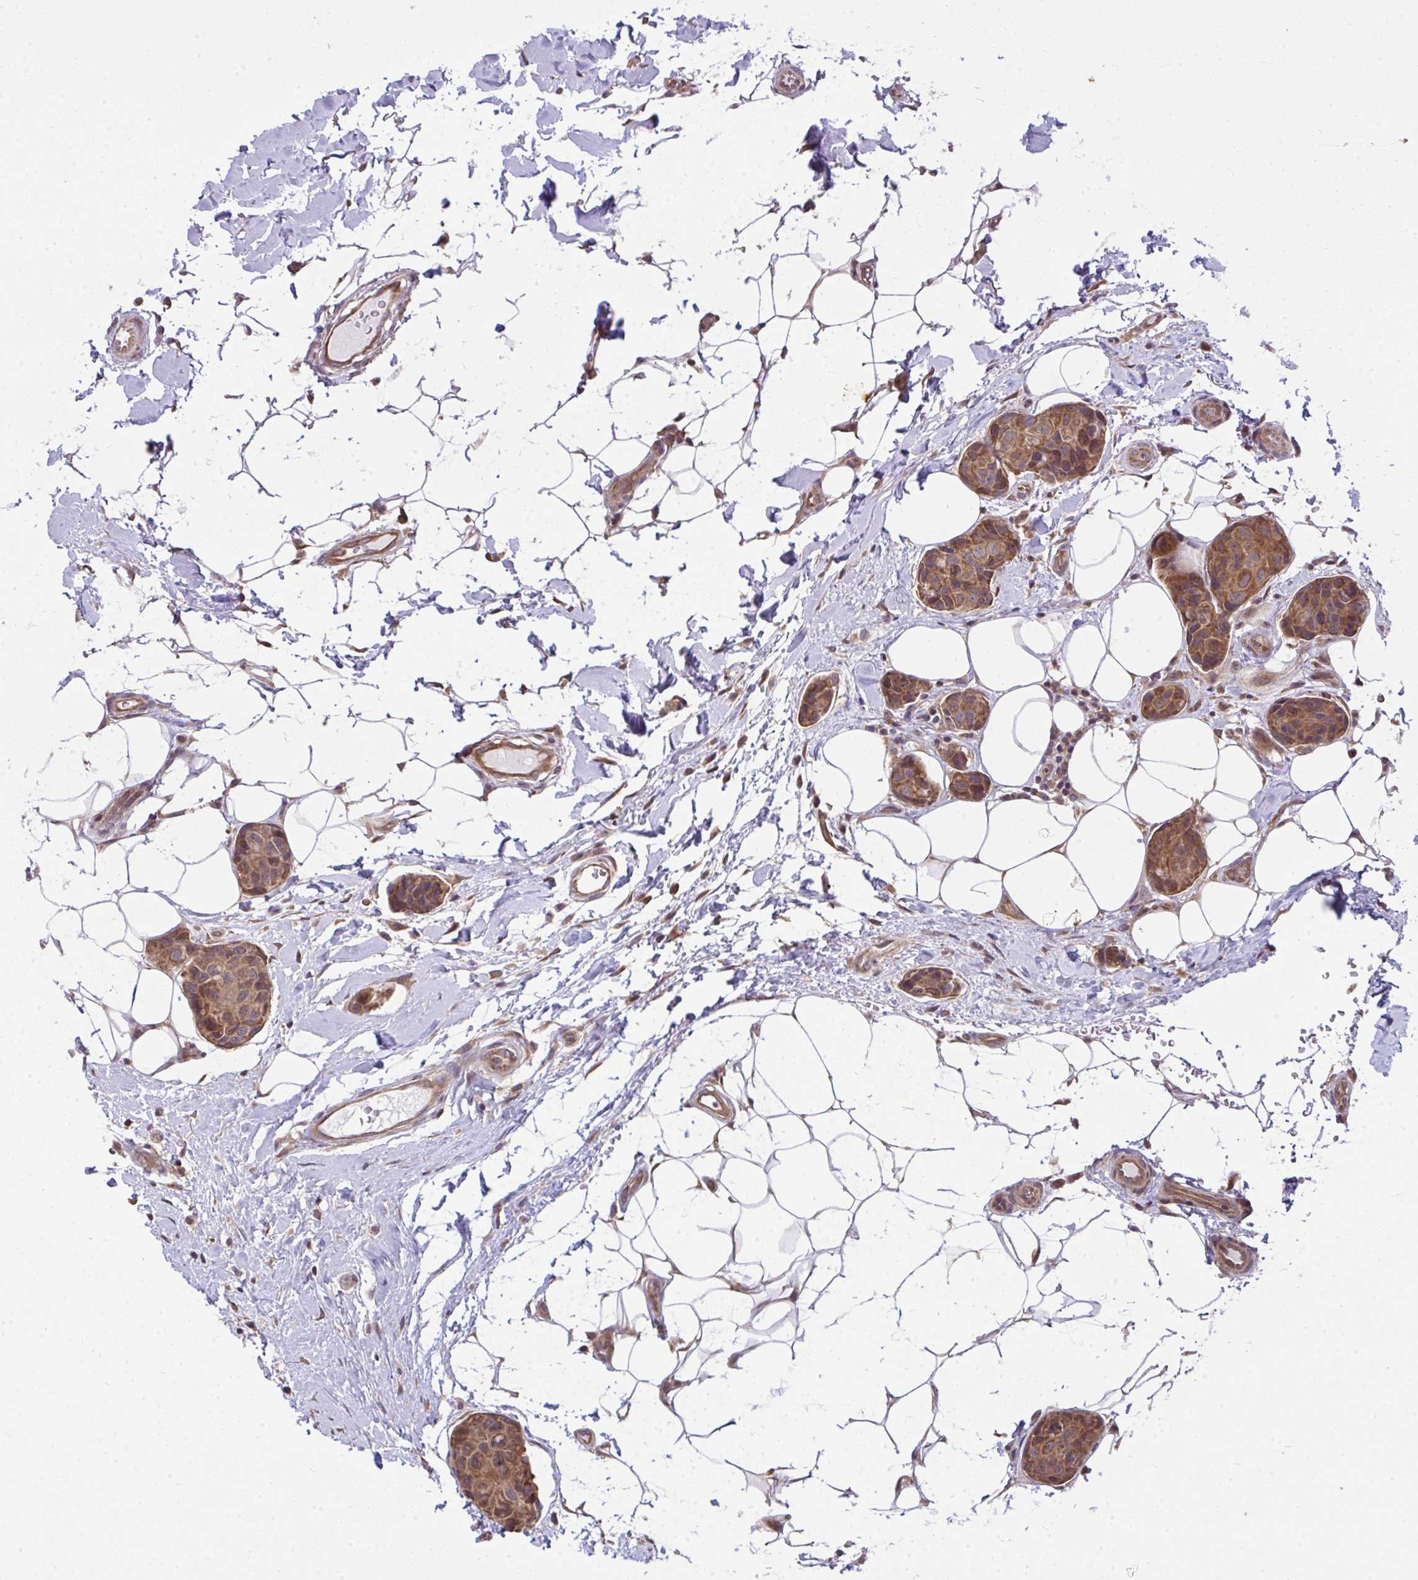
{"staining": {"intensity": "strong", "quantity": ">75%", "location": "cytoplasmic/membranous"}, "tissue": "breast cancer", "cell_type": "Tumor cells", "image_type": "cancer", "snomed": [{"axis": "morphology", "description": "Duct carcinoma"}, {"axis": "topography", "description": "Breast"}, {"axis": "topography", "description": "Lymph node"}], "caption": "Immunohistochemistry (IHC) (DAB (3,3'-diaminobenzidine)) staining of human invasive ductal carcinoma (breast) demonstrates strong cytoplasmic/membranous protein expression in approximately >75% of tumor cells.", "gene": "RDH14", "patient": {"sex": "female", "age": 80}}